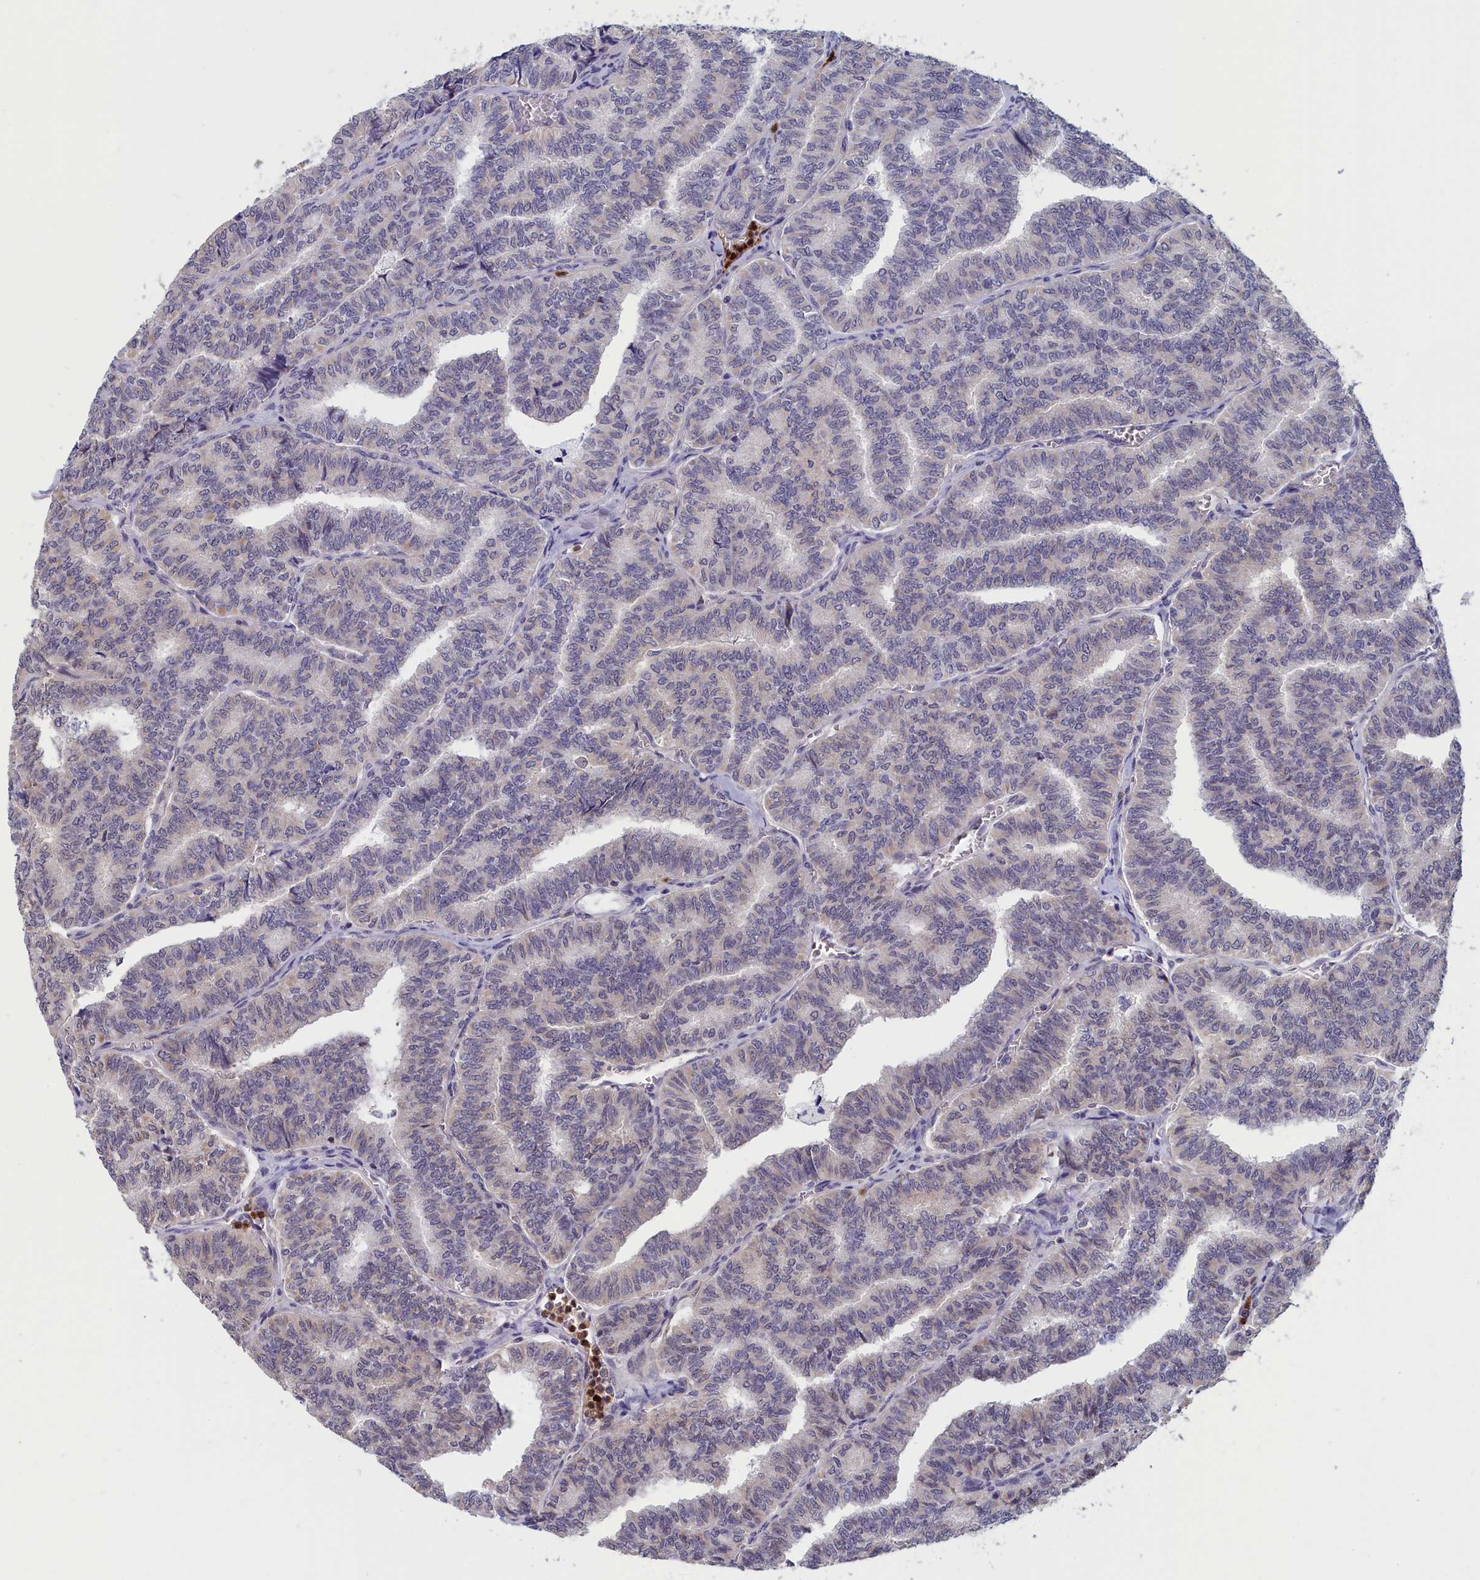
{"staining": {"intensity": "negative", "quantity": "none", "location": "none"}, "tissue": "thyroid cancer", "cell_type": "Tumor cells", "image_type": "cancer", "snomed": [{"axis": "morphology", "description": "Papillary adenocarcinoma, NOS"}, {"axis": "topography", "description": "Thyroid gland"}], "caption": "DAB immunohistochemical staining of thyroid cancer reveals no significant positivity in tumor cells. (Stains: DAB (3,3'-diaminobenzidine) immunohistochemistry with hematoxylin counter stain, Microscopy: brightfield microscopy at high magnification).", "gene": "EPB41L4B", "patient": {"sex": "female", "age": 35}}